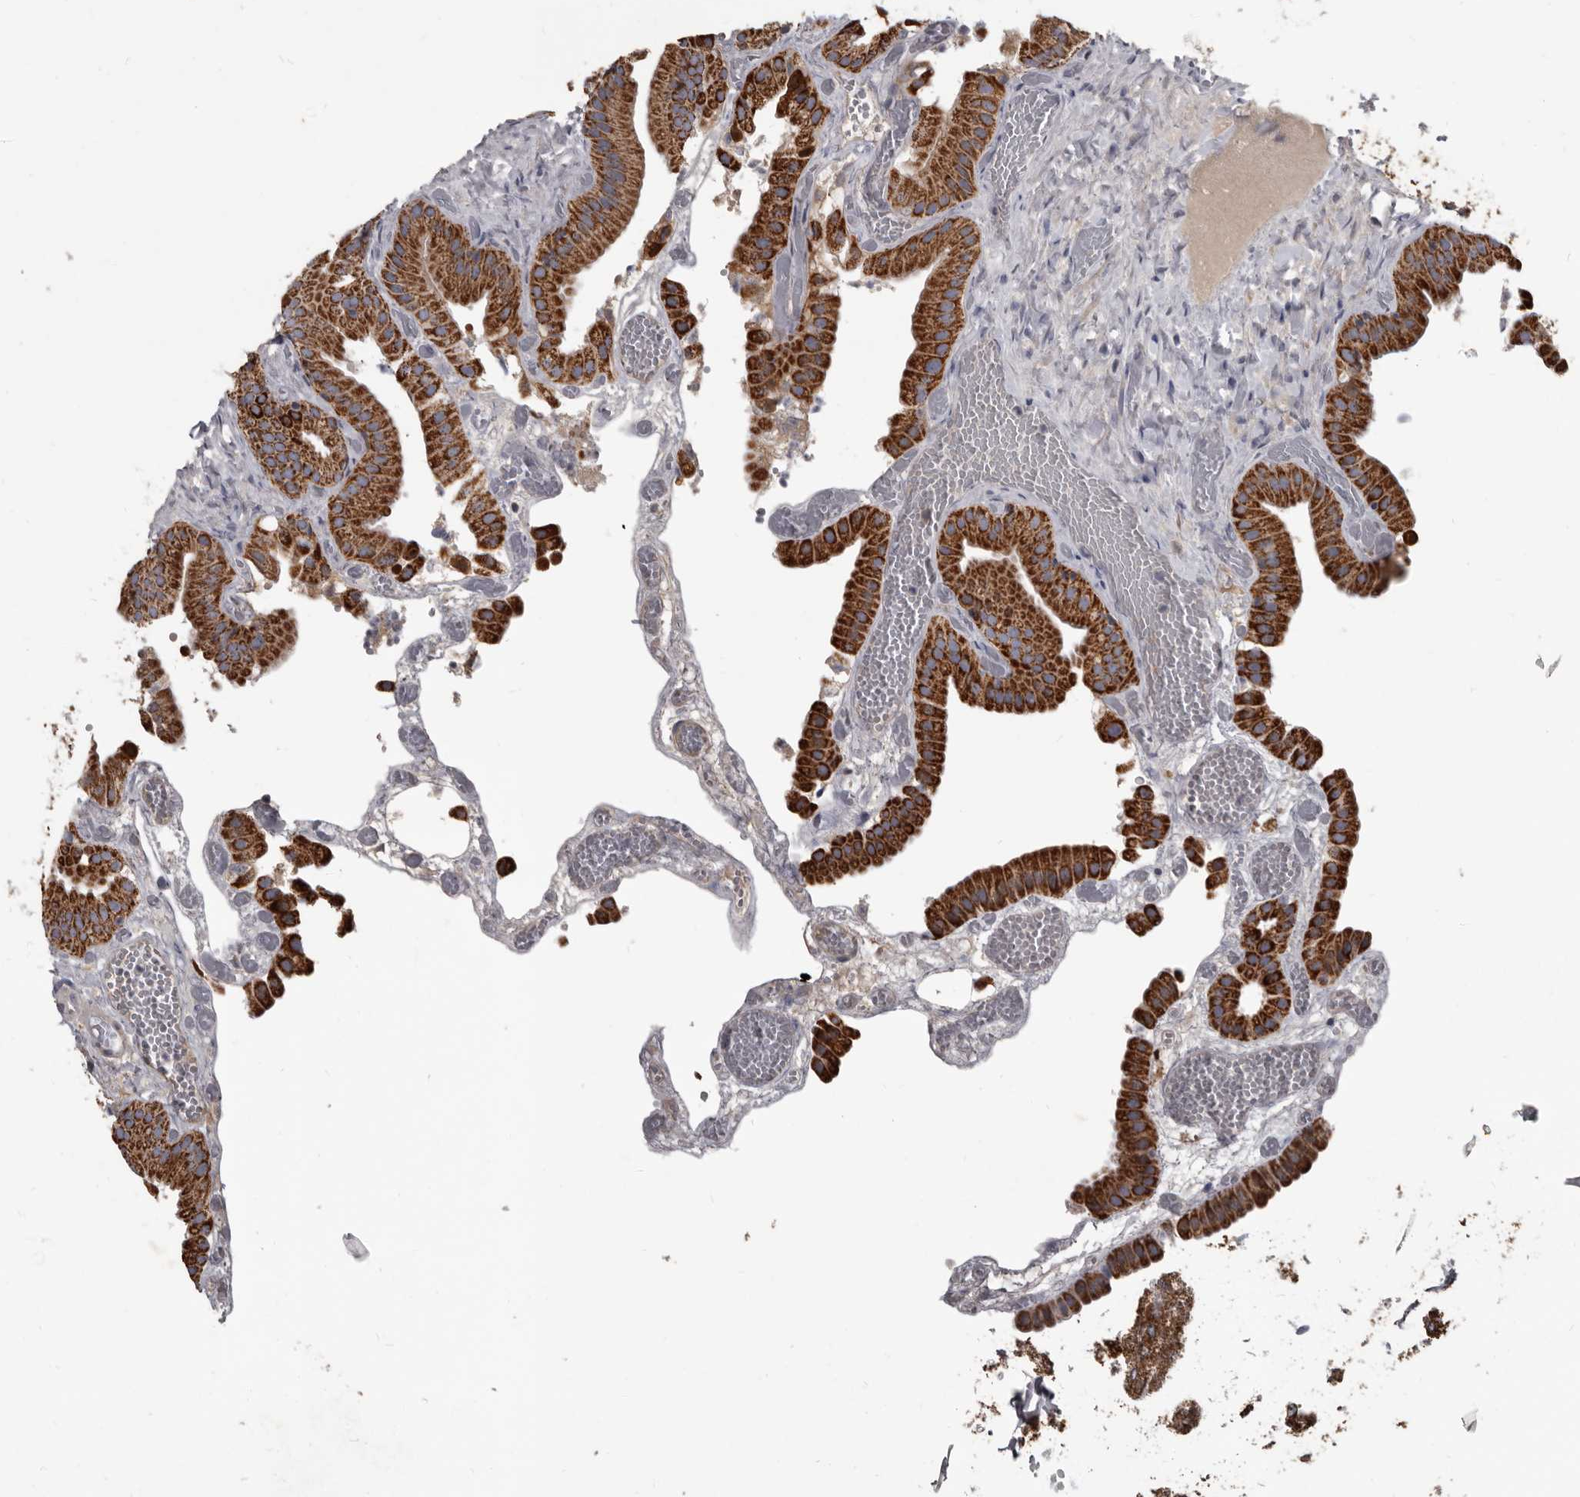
{"staining": {"intensity": "strong", "quantity": ">75%", "location": "cytoplasmic/membranous"}, "tissue": "gallbladder", "cell_type": "Glandular cells", "image_type": "normal", "snomed": [{"axis": "morphology", "description": "Normal tissue, NOS"}, {"axis": "topography", "description": "Gallbladder"}], "caption": "IHC (DAB (3,3'-diaminobenzidine)) staining of benign gallbladder displays strong cytoplasmic/membranous protein positivity in approximately >75% of glandular cells. The staining was performed using DAB (3,3'-diaminobenzidine) to visualize the protein expression in brown, while the nuclei were stained in blue with hematoxylin (Magnification: 20x).", "gene": "ALDH5A1", "patient": {"sex": "female", "age": 64}}